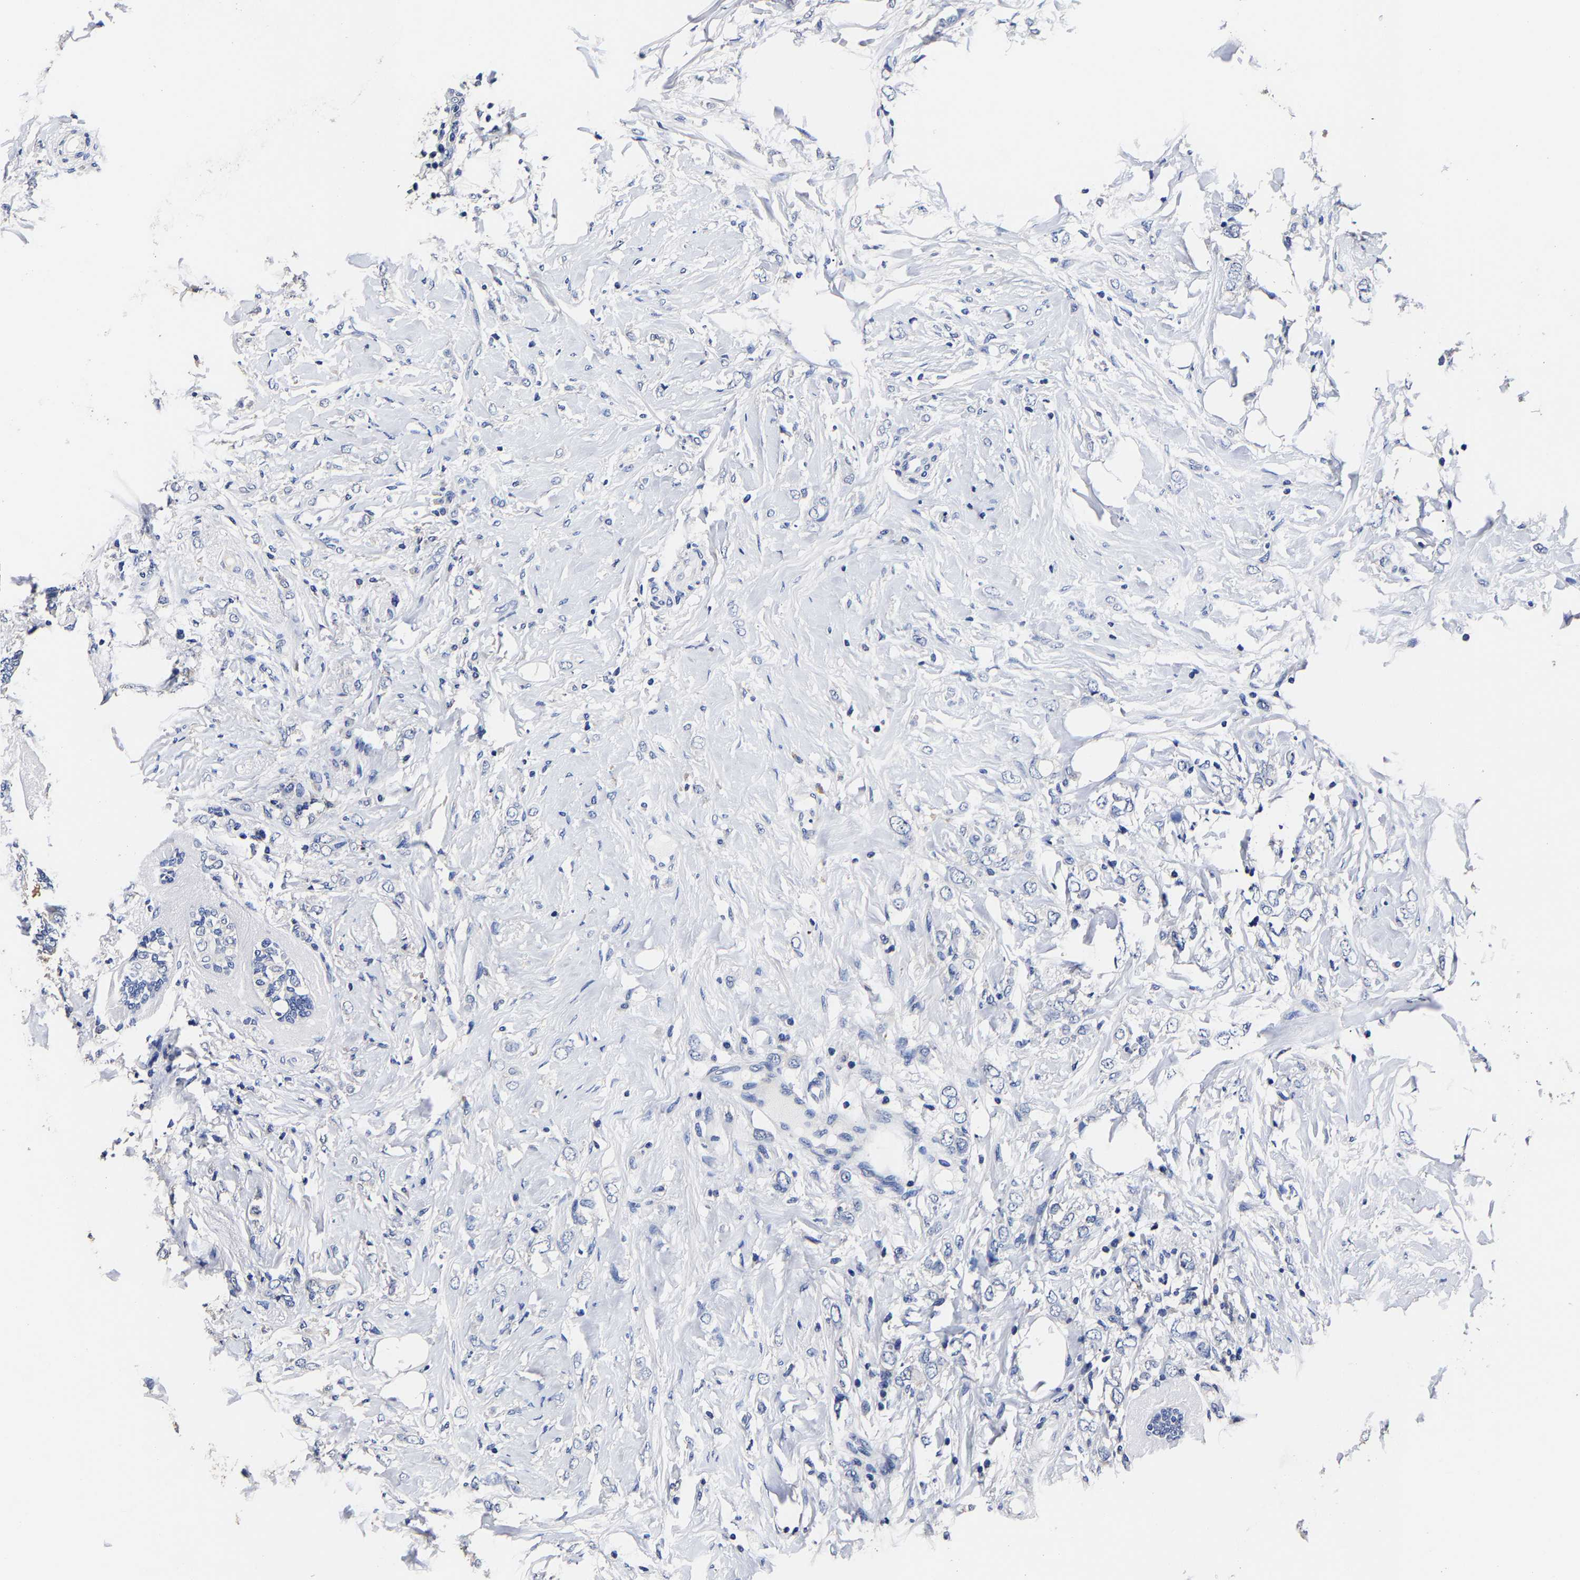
{"staining": {"intensity": "negative", "quantity": "none", "location": "none"}, "tissue": "breast cancer", "cell_type": "Tumor cells", "image_type": "cancer", "snomed": [{"axis": "morphology", "description": "Normal tissue, NOS"}, {"axis": "morphology", "description": "Lobular carcinoma"}, {"axis": "topography", "description": "Breast"}], "caption": "This is a micrograph of immunohistochemistry staining of breast cancer, which shows no staining in tumor cells.", "gene": "AKAP4", "patient": {"sex": "female", "age": 47}}